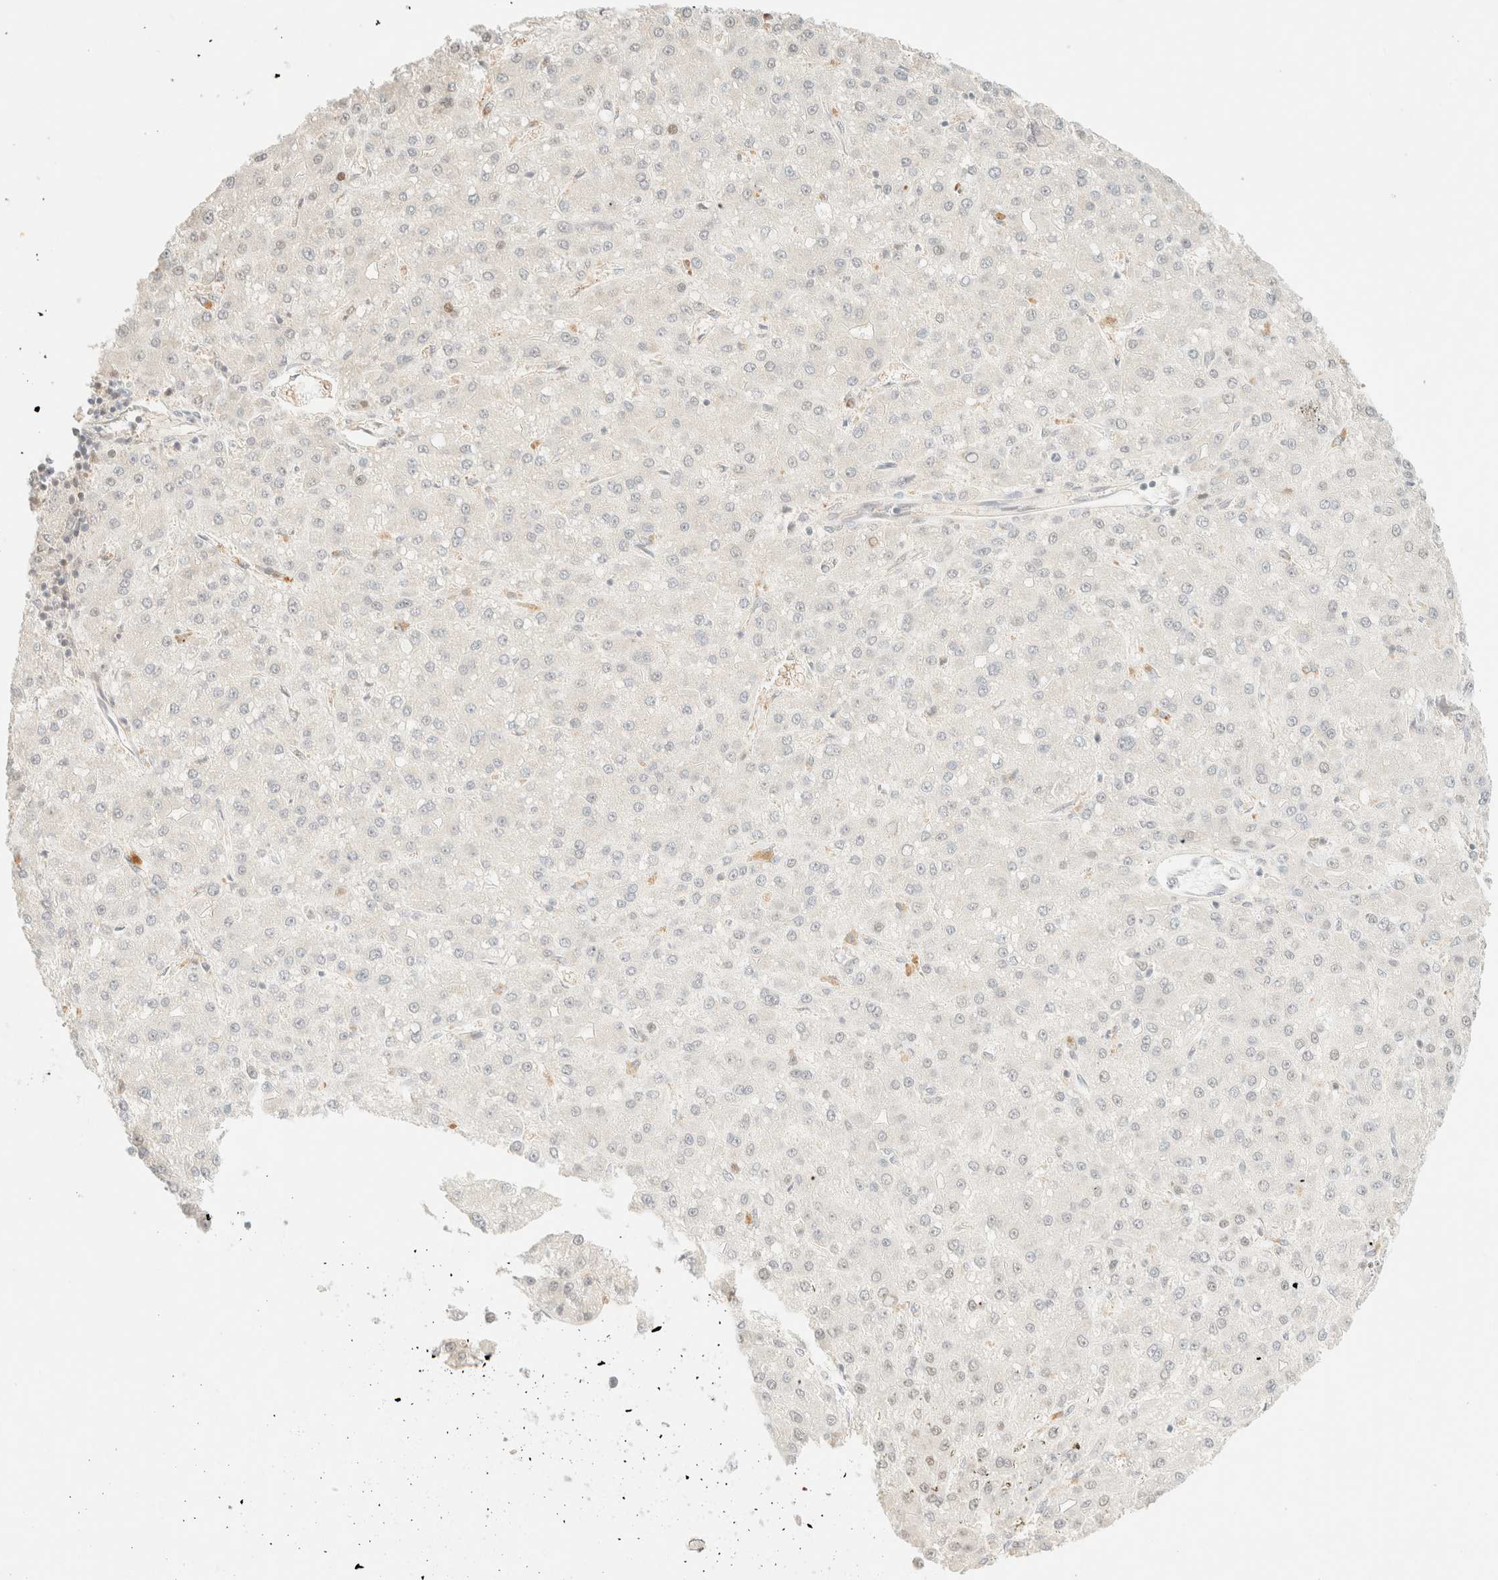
{"staining": {"intensity": "negative", "quantity": "none", "location": "none"}, "tissue": "liver cancer", "cell_type": "Tumor cells", "image_type": "cancer", "snomed": [{"axis": "morphology", "description": "Carcinoma, Hepatocellular, NOS"}, {"axis": "topography", "description": "Liver"}], "caption": "Immunohistochemical staining of human liver hepatocellular carcinoma demonstrates no significant expression in tumor cells. The staining is performed using DAB brown chromogen with nuclei counter-stained in using hematoxylin.", "gene": "TSR1", "patient": {"sex": "male", "age": 67}}